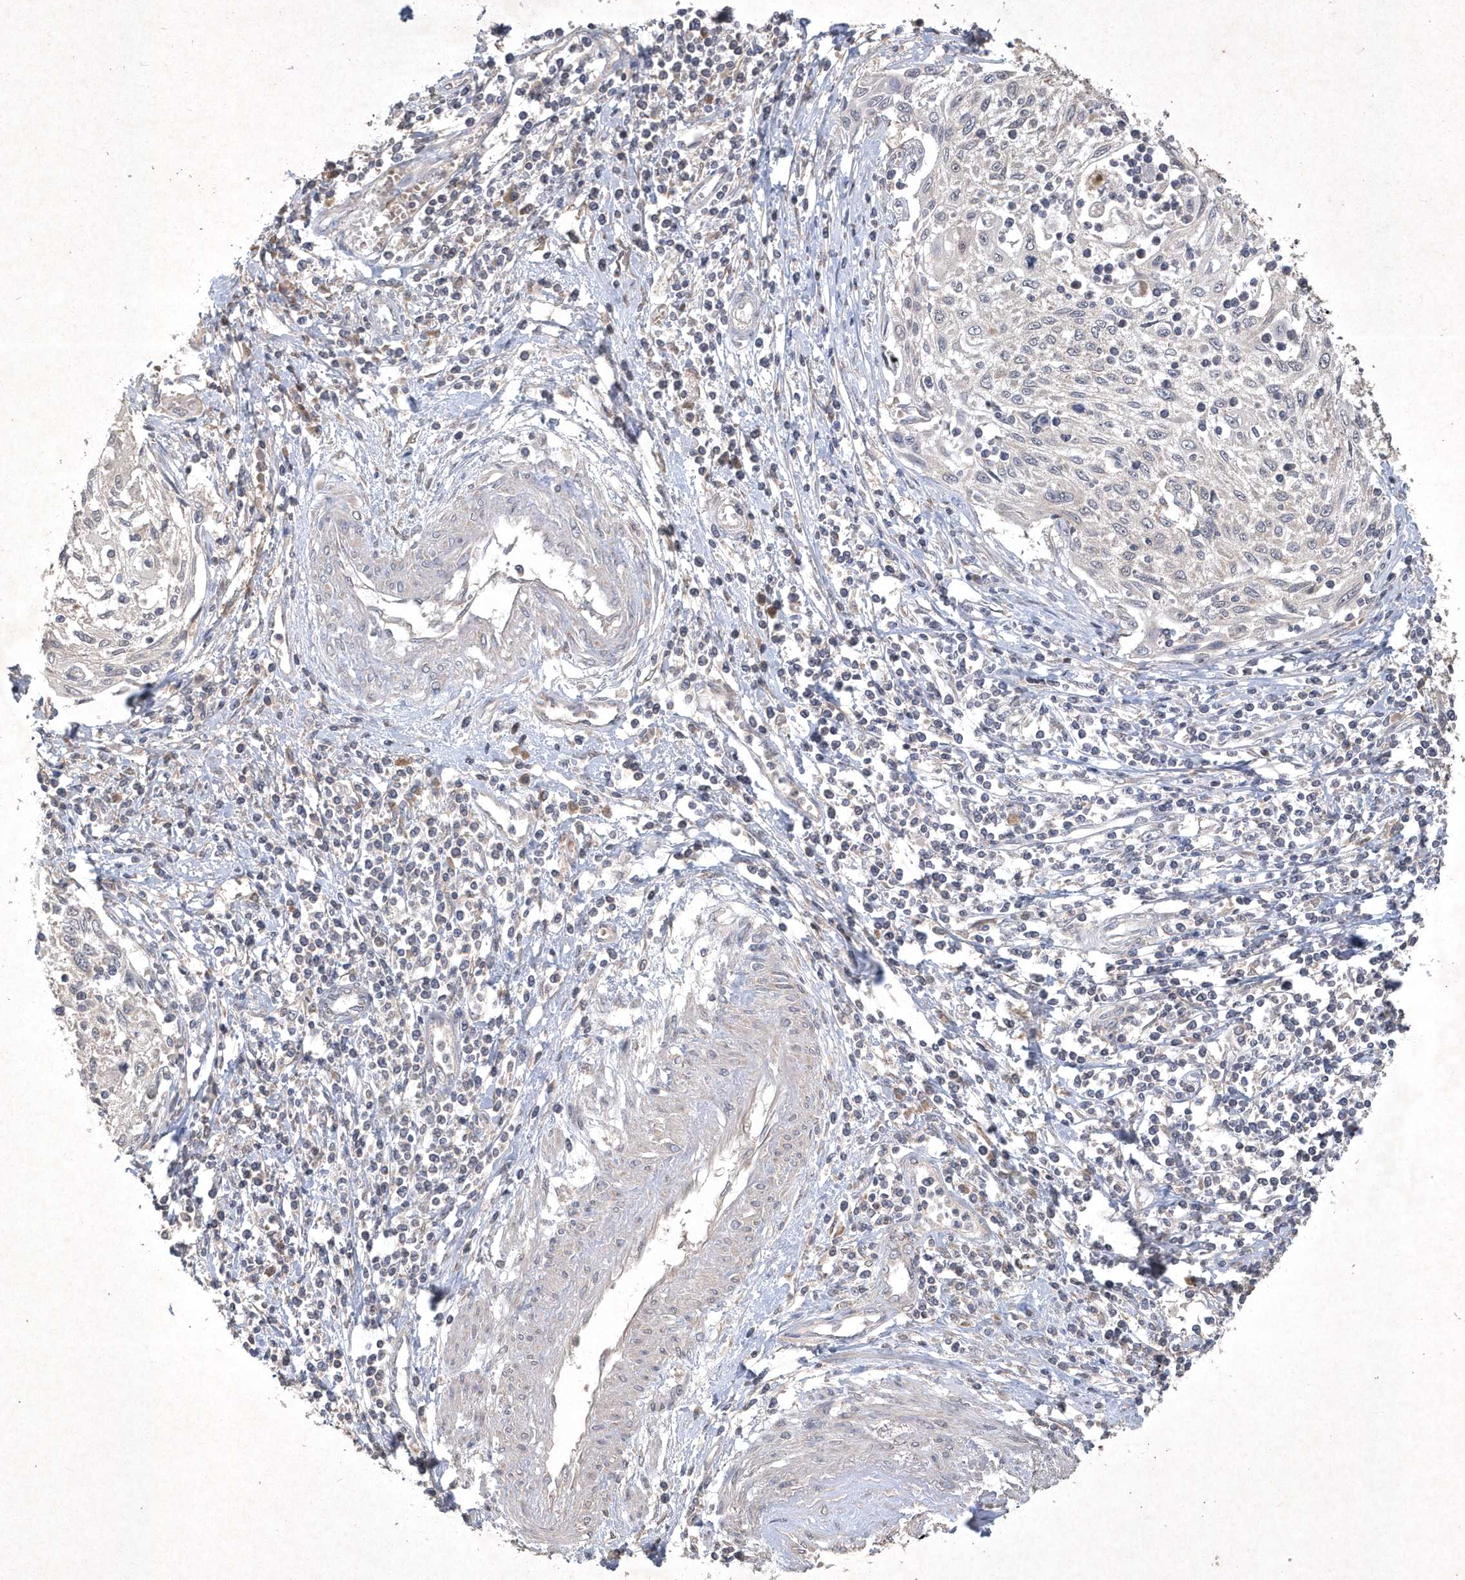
{"staining": {"intensity": "negative", "quantity": "none", "location": "none"}, "tissue": "cervical cancer", "cell_type": "Tumor cells", "image_type": "cancer", "snomed": [{"axis": "morphology", "description": "Squamous cell carcinoma, NOS"}, {"axis": "topography", "description": "Cervix"}], "caption": "Immunohistochemistry (IHC) histopathology image of cervical squamous cell carcinoma stained for a protein (brown), which displays no expression in tumor cells.", "gene": "AKR7A2", "patient": {"sex": "female", "age": 70}}